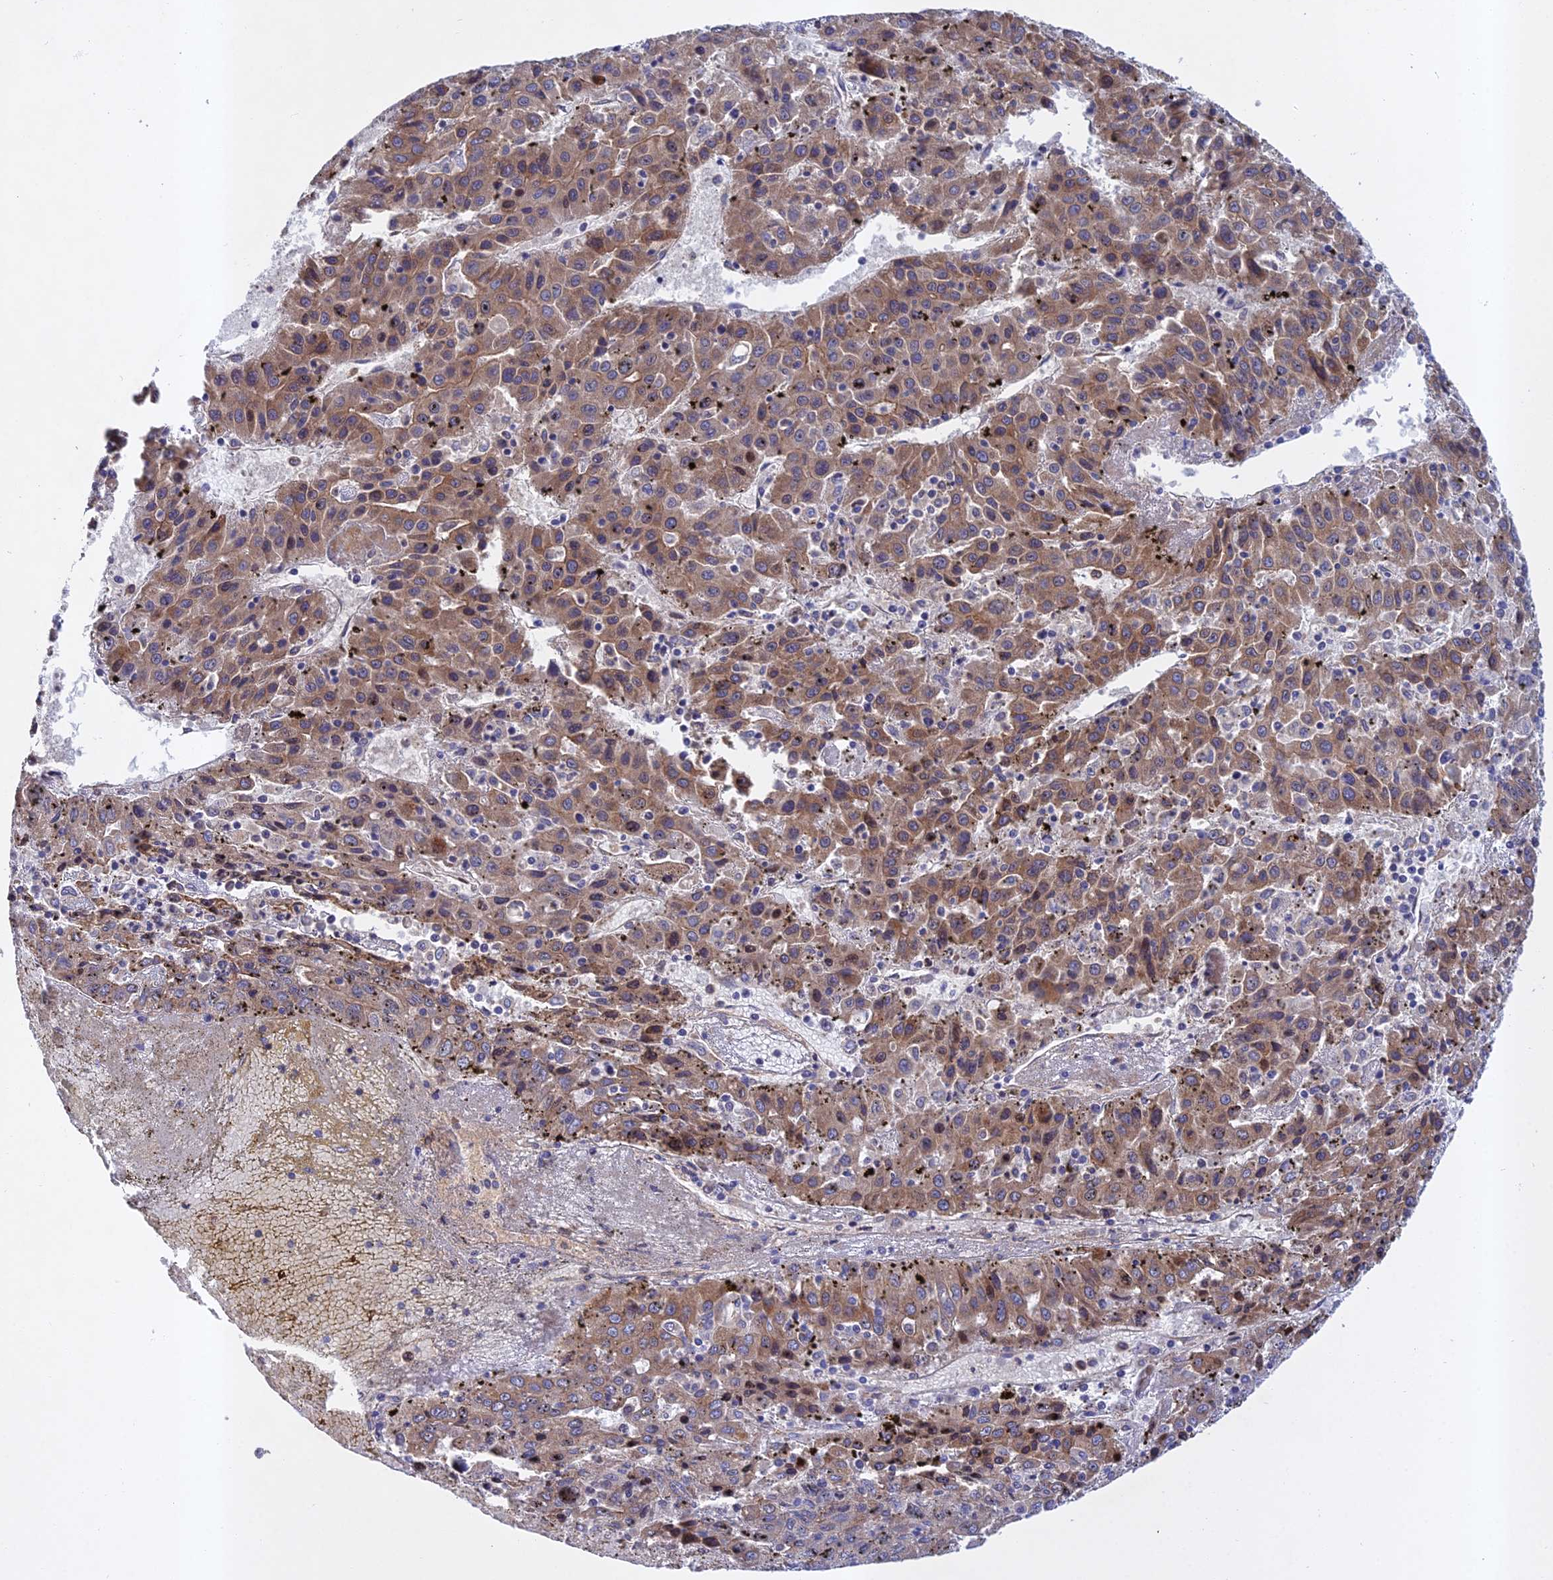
{"staining": {"intensity": "moderate", "quantity": ">75%", "location": "cytoplasmic/membranous"}, "tissue": "liver cancer", "cell_type": "Tumor cells", "image_type": "cancer", "snomed": [{"axis": "morphology", "description": "Carcinoma, Hepatocellular, NOS"}, {"axis": "topography", "description": "Liver"}], "caption": "Liver cancer (hepatocellular carcinoma) stained with a brown dye demonstrates moderate cytoplasmic/membranous positive positivity in about >75% of tumor cells.", "gene": "RALGAPA2", "patient": {"sex": "female", "age": 53}}